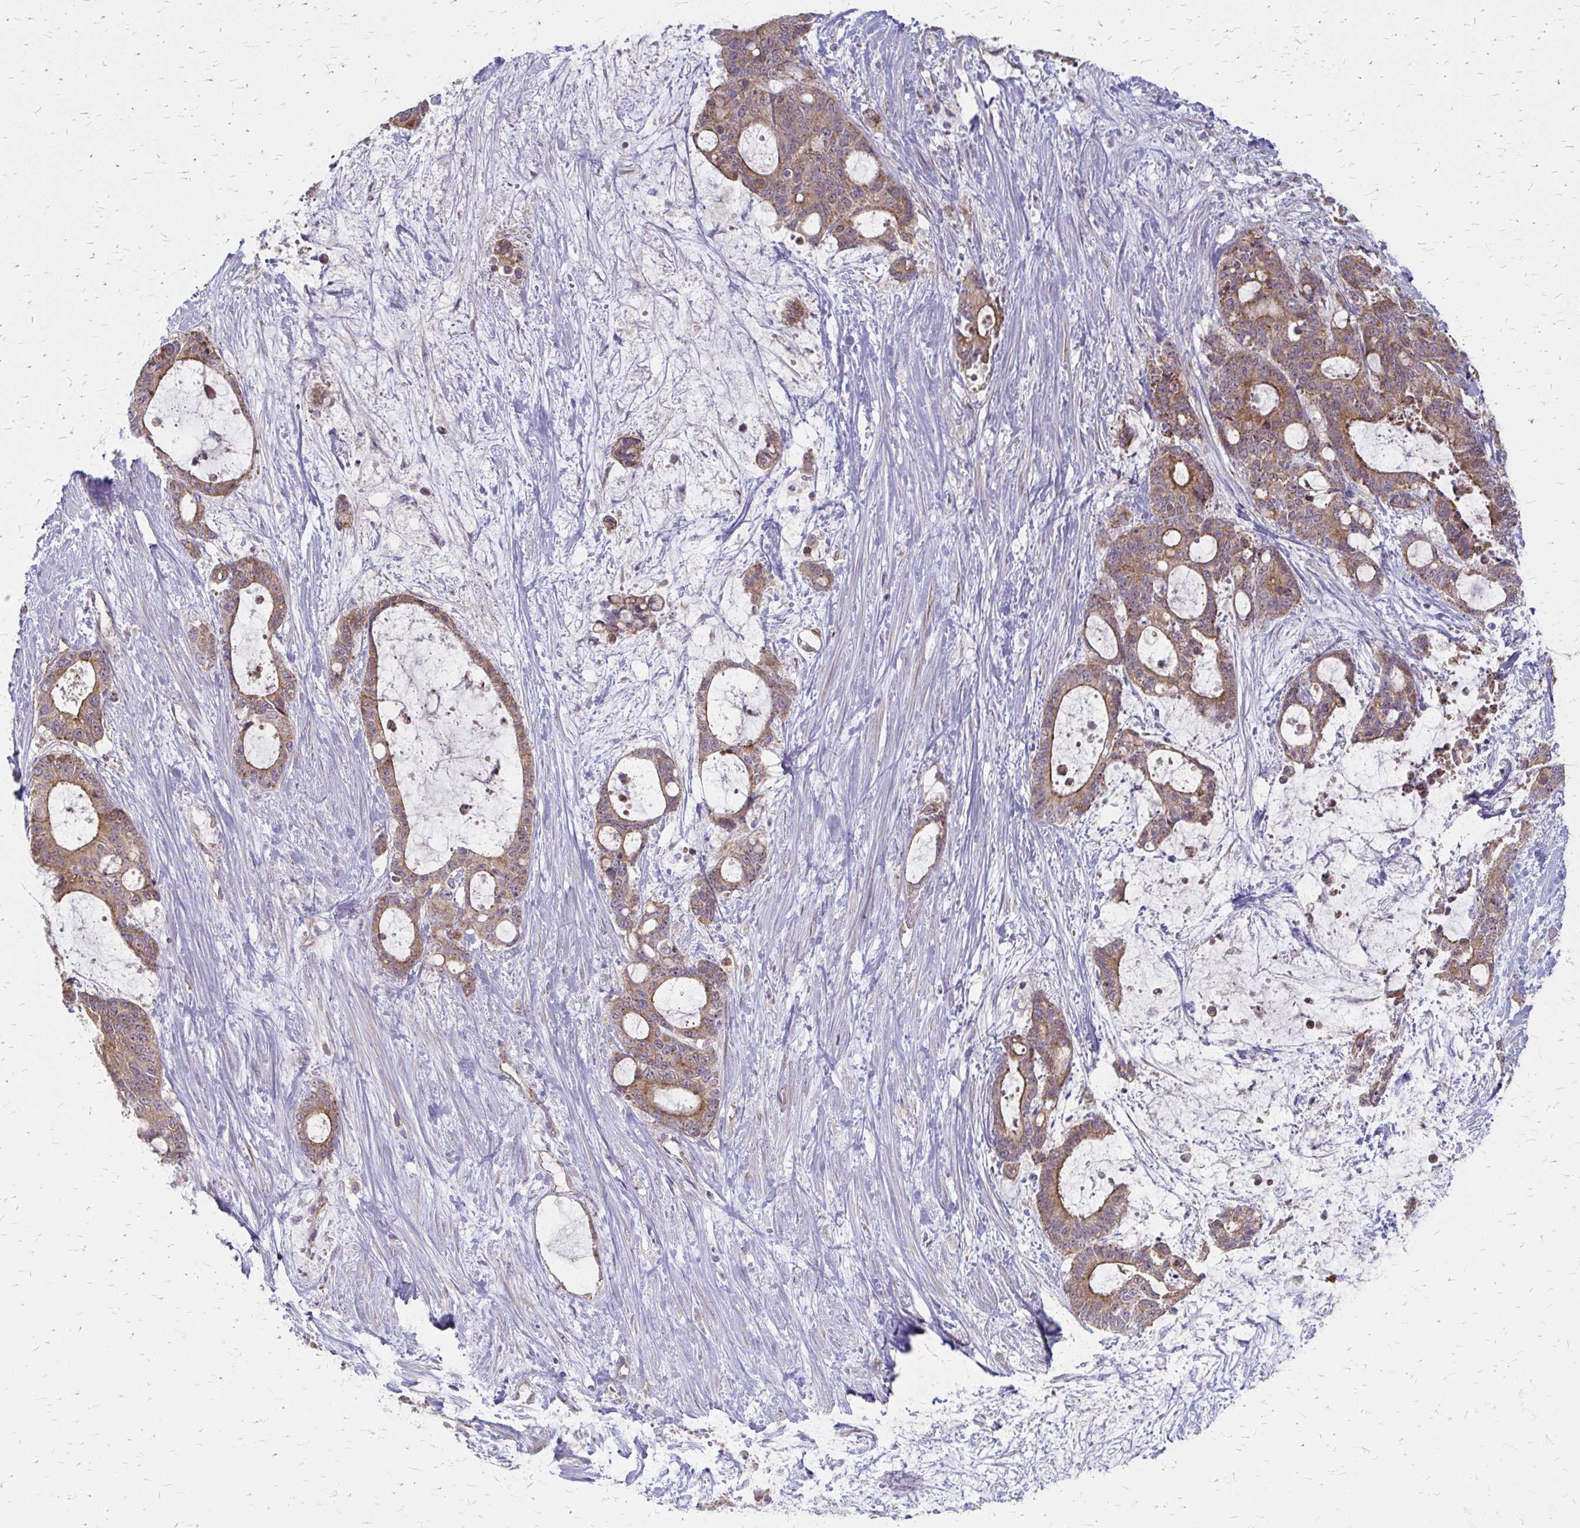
{"staining": {"intensity": "moderate", "quantity": ">75%", "location": "cytoplasmic/membranous"}, "tissue": "liver cancer", "cell_type": "Tumor cells", "image_type": "cancer", "snomed": [{"axis": "morphology", "description": "Normal tissue, NOS"}, {"axis": "morphology", "description": "Cholangiocarcinoma"}, {"axis": "topography", "description": "Liver"}, {"axis": "topography", "description": "Peripheral nerve tissue"}], "caption": "This is an image of immunohistochemistry staining of liver cancer, which shows moderate positivity in the cytoplasmic/membranous of tumor cells.", "gene": "ZNF383", "patient": {"sex": "female", "age": 73}}